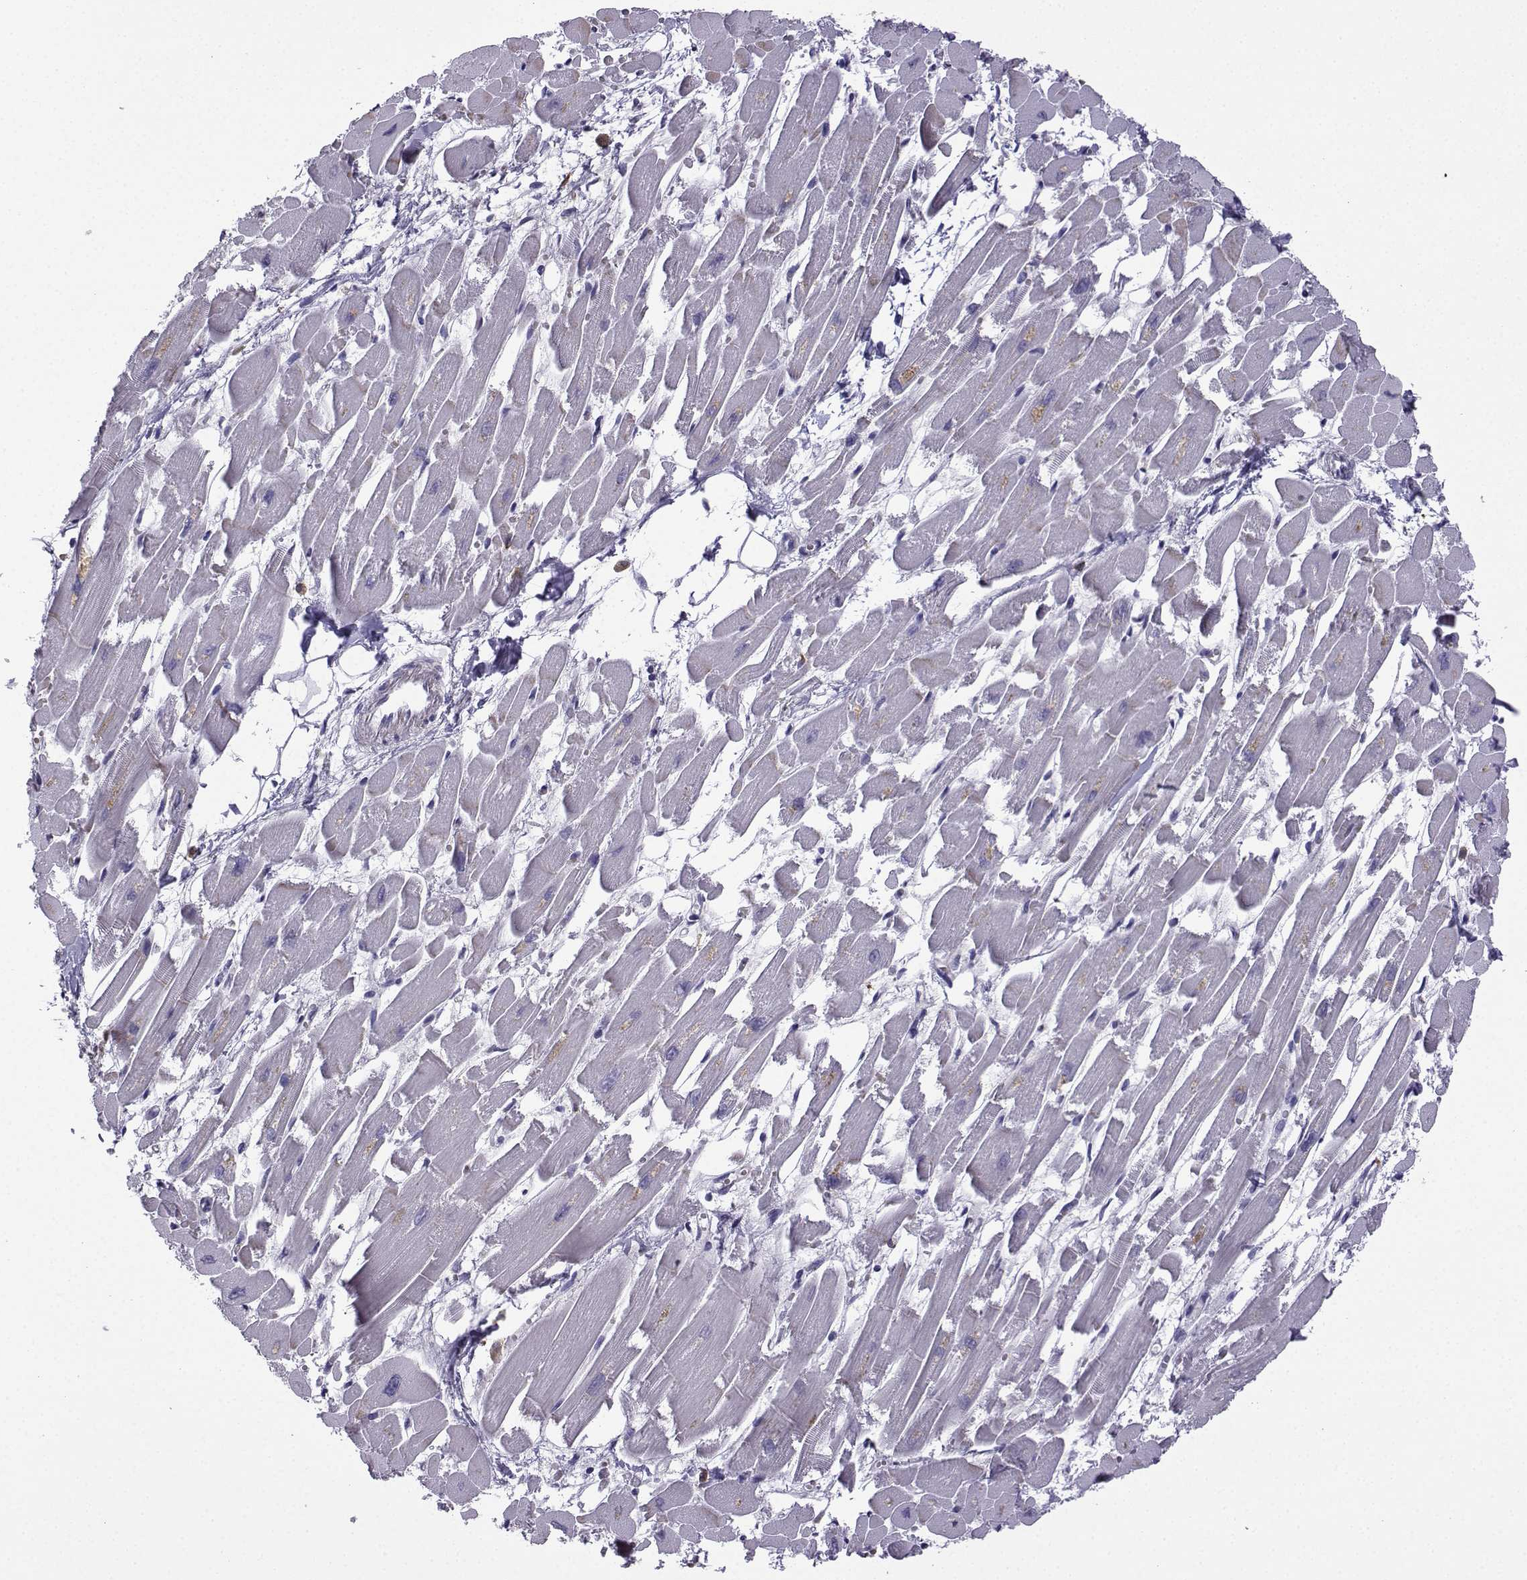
{"staining": {"intensity": "negative", "quantity": "none", "location": "none"}, "tissue": "heart muscle", "cell_type": "Cardiomyocytes", "image_type": "normal", "snomed": [{"axis": "morphology", "description": "Normal tissue, NOS"}, {"axis": "topography", "description": "Heart"}], "caption": "A high-resolution photomicrograph shows immunohistochemistry (IHC) staining of normal heart muscle, which reveals no significant staining in cardiomyocytes. (Stains: DAB immunohistochemistry with hematoxylin counter stain, Microscopy: brightfield microscopy at high magnification).", "gene": "DOCK10", "patient": {"sex": "female", "age": 52}}